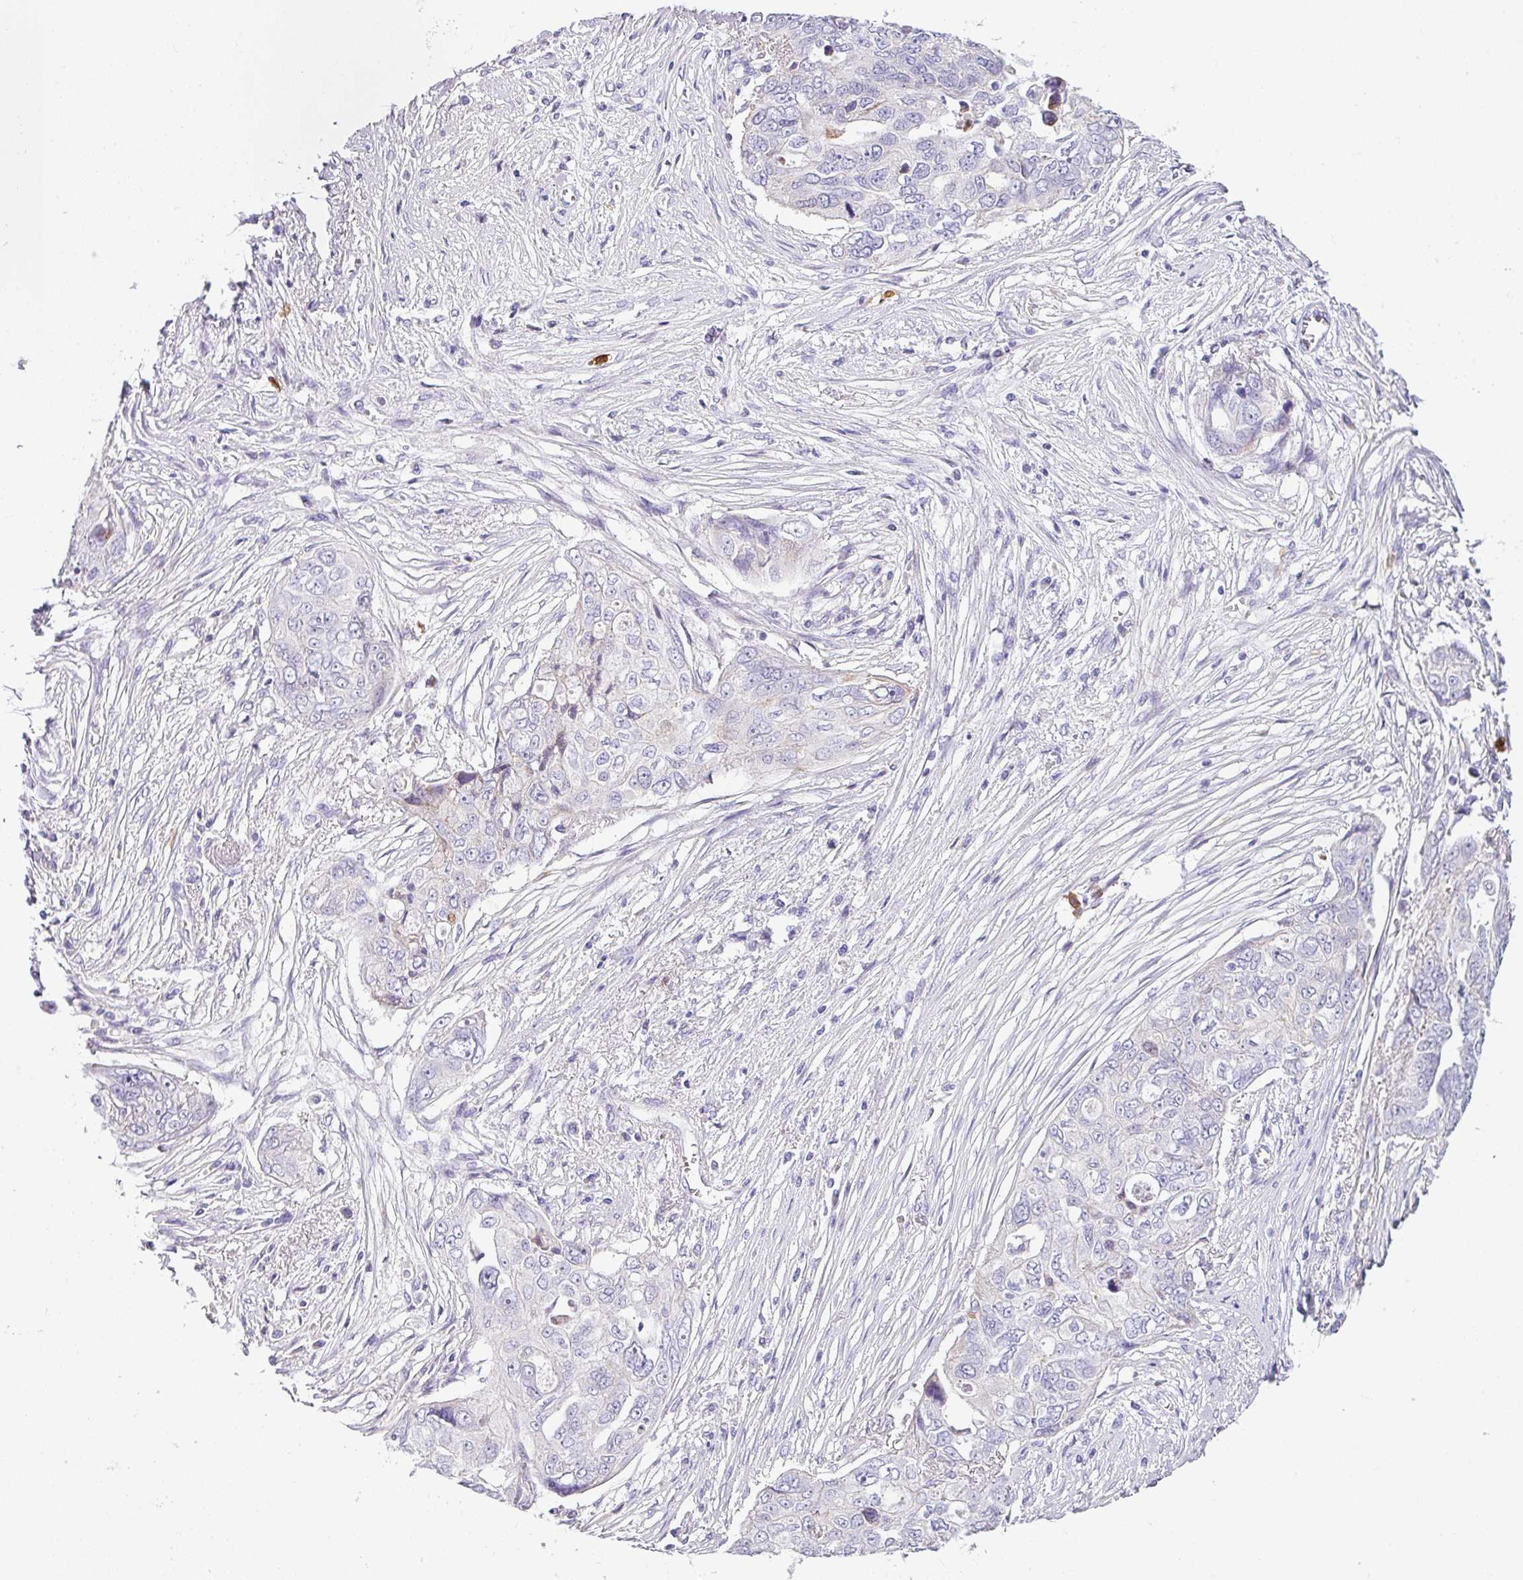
{"staining": {"intensity": "negative", "quantity": "none", "location": "none"}, "tissue": "ovarian cancer", "cell_type": "Tumor cells", "image_type": "cancer", "snomed": [{"axis": "morphology", "description": "Carcinoma, endometroid"}, {"axis": "topography", "description": "Ovary"}], "caption": "DAB immunohistochemical staining of human endometroid carcinoma (ovarian) reveals no significant staining in tumor cells.", "gene": "SH2D3C", "patient": {"sex": "female", "age": 70}}